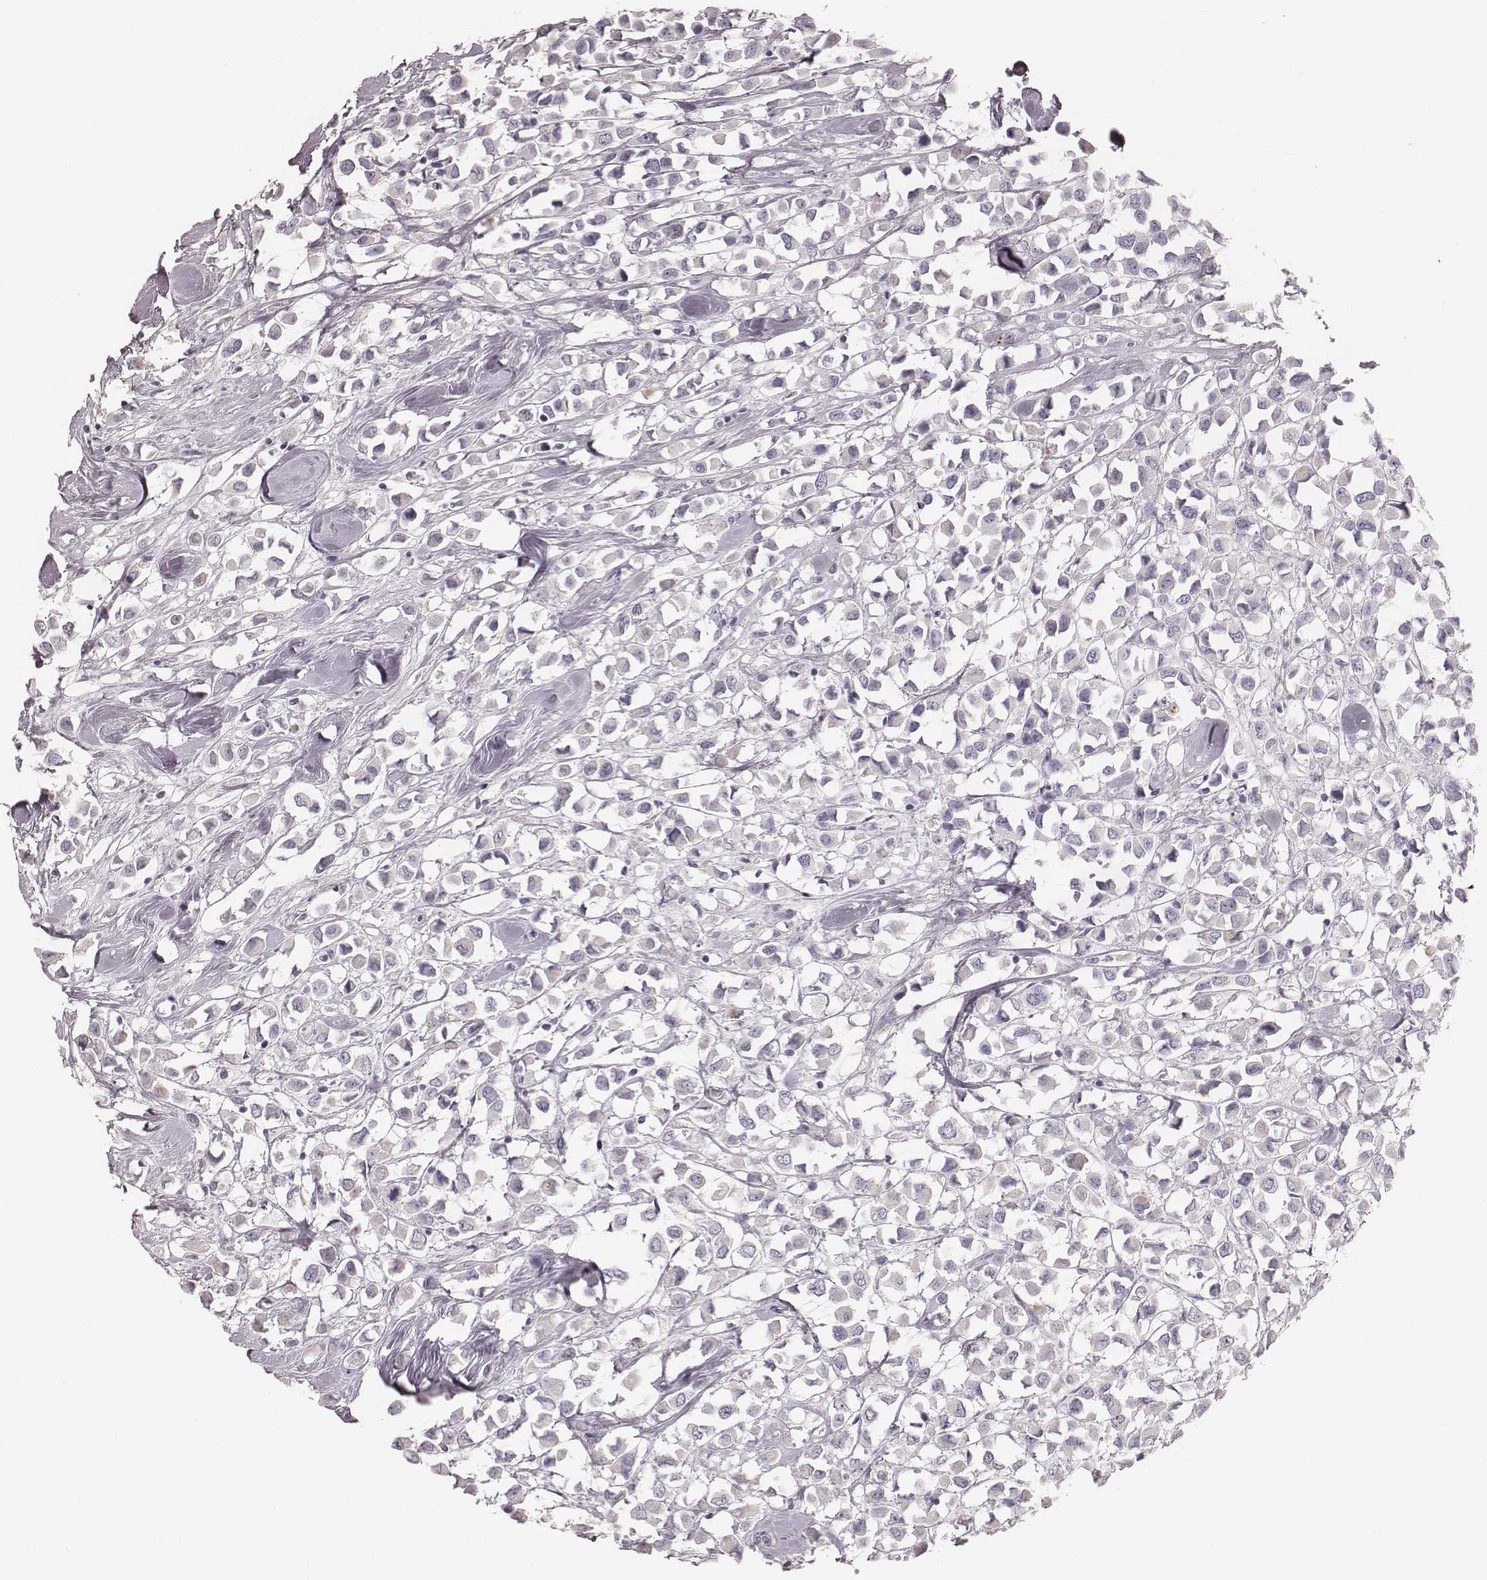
{"staining": {"intensity": "negative", "quantity": "none", "location": "none"}, "tissue": "breast cancer", "cell_type": "Tumor cells", "image_type": "cancer", "snomed": [{"axis": "morphology", "description": "Duct carcinoma"}, {"axis": "topography", "description": "Breast"}], "caption": "Immunohistochemical staining of human breast cancer (infiltrating ductal carcinoma) reveals no significant expression in tumor cells.", "gene": "ZP4", "patient": {"sex": "female", "age": 61}}